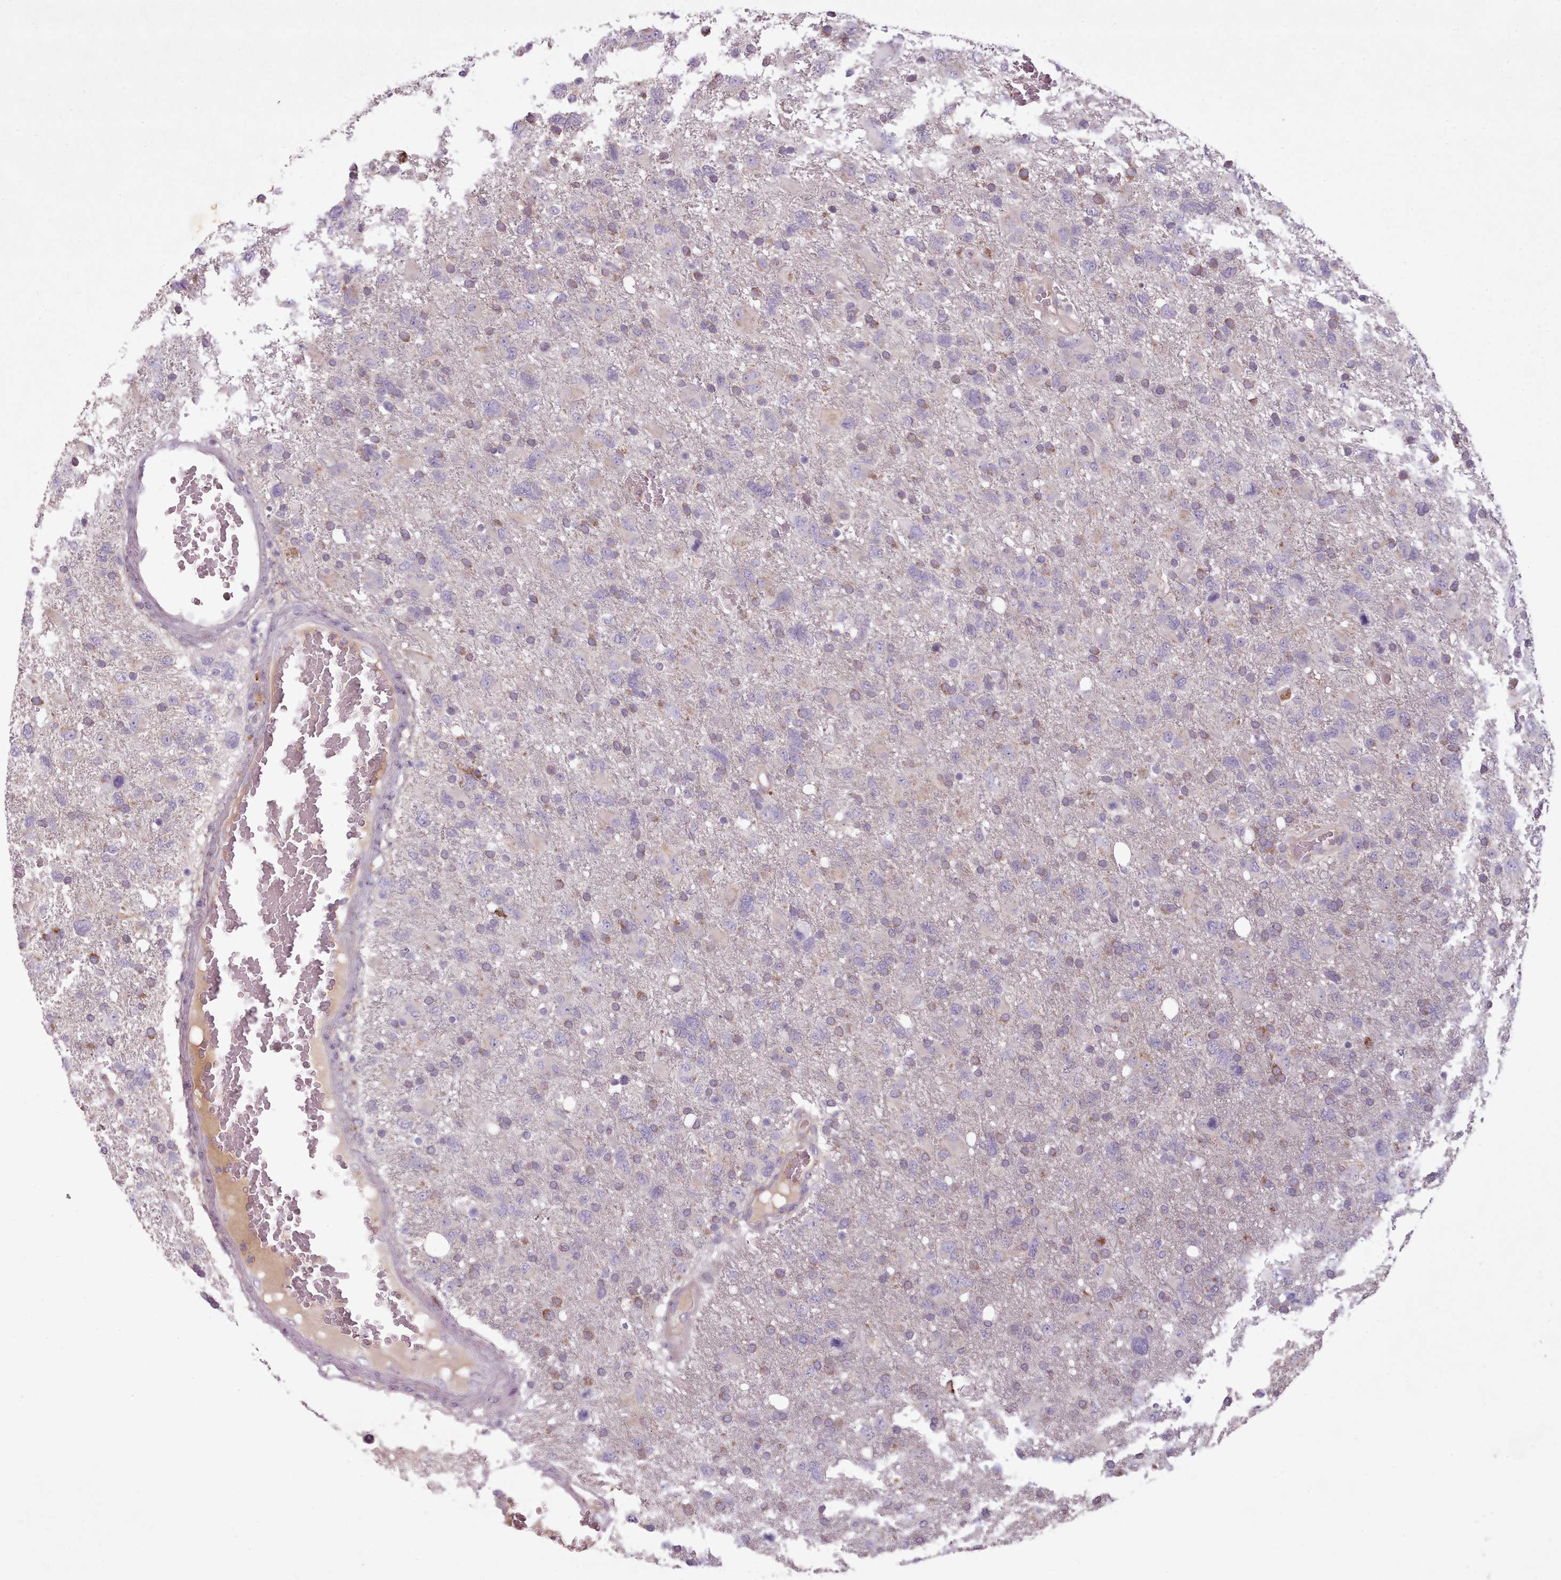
{"staining": {"intensity": "weak", "quantity": "<25%", "location": "cytoplasmic/membranous"}, "tissue": "glioma", "cell_type": "Tumor cells", "image_type": "cancer", "snomed": [{"axis": "morphology", "description": "Glioma, malignant, High grade"}, {"axis": "topography", "description": "Brain"}], "caption": "Photomicrograph shows no significant protein expression in tumor cells of glioma.", "gene": "LAPTM5", "patient": {"sex": "male", "age": 61}}